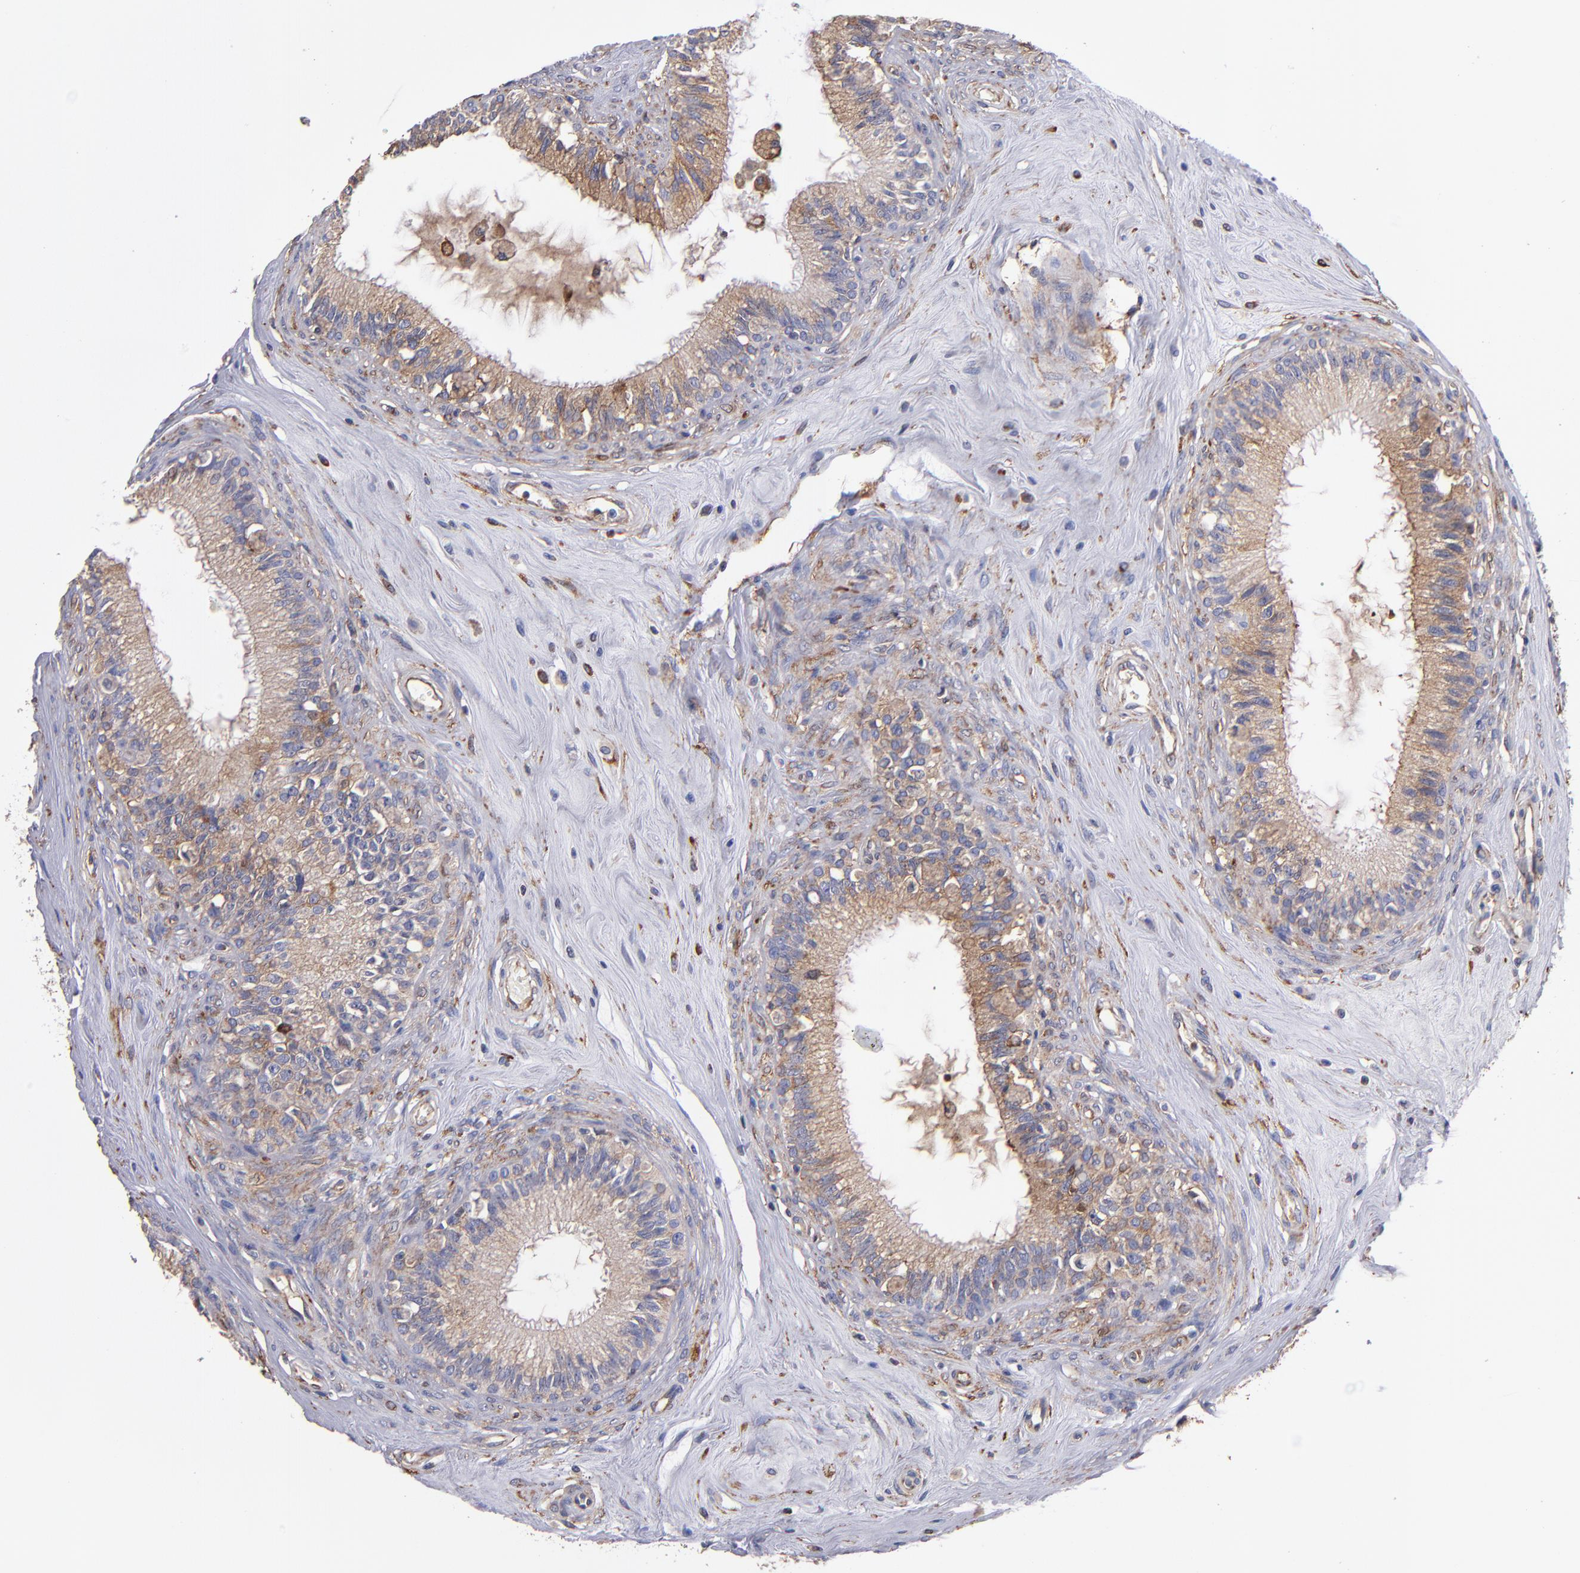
{"staining": {"intensity": "weak", "quantity": ">75%", "location": "cytoplasmic/membranous"}, "tissue": "epididymis", "cell_type": "Glandular cells", "image_type": "normal", "snomed": [{"axis": "morphology", "description": "Normal tissue, NOS"}, {"axis": "morphology", "description": "Inflammation, NOS"}, {"axis": "topography", "description": "Epididymis"}], "caption": "Immunohistochemistry (DAB) staining of unremarkable epididymis demonstrates weak cytoplasmic/membranous protein positivity in approximately >75% of glandular cells. Immunohistochemistry (ihc) stains the protein of interest in brown and the nuclei are stained blue.", "gene": "MVP", "patient": {"sex": "male", "age": 84}}